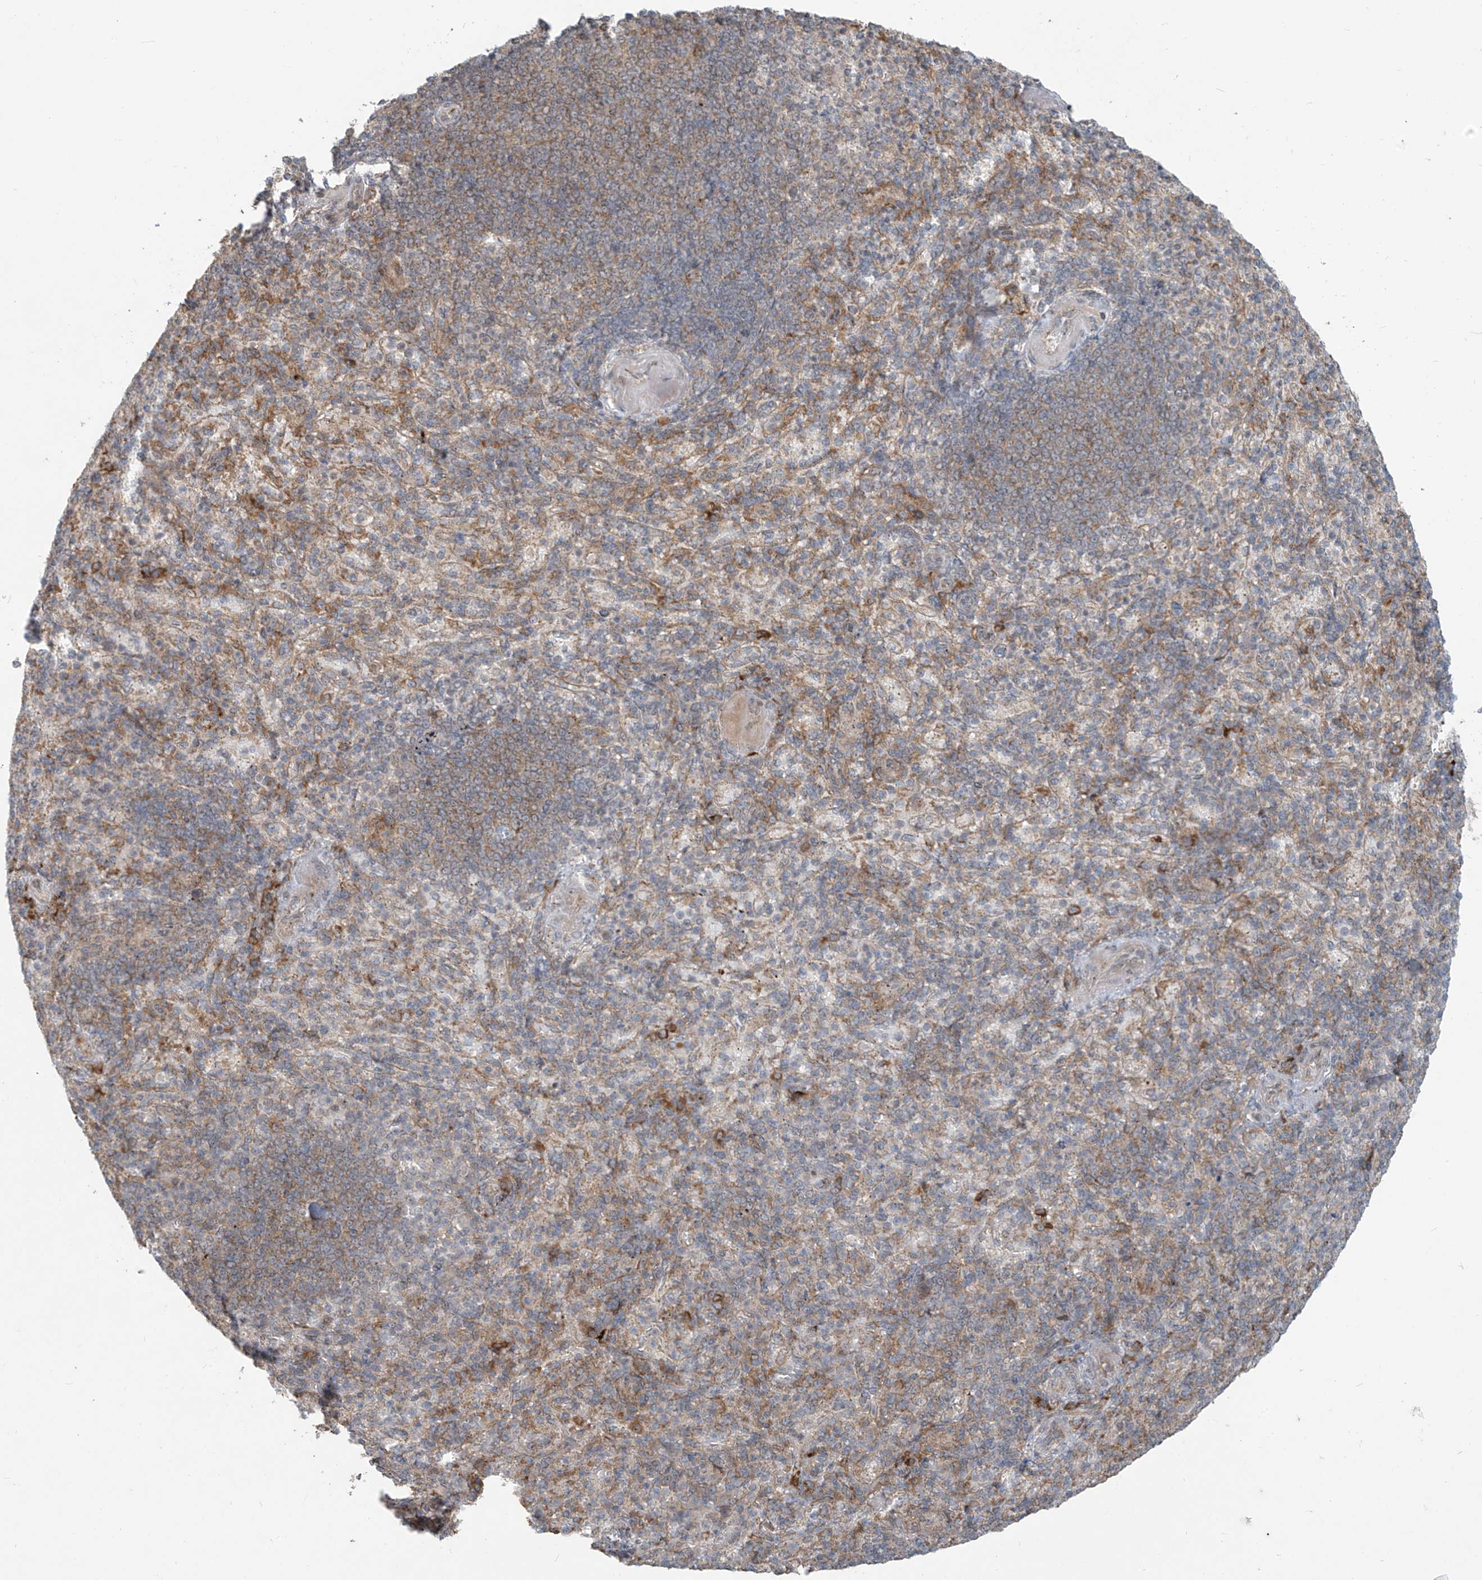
{"staining": {"intensity": "moderate", "quantity": "<25%", "location": "cytoplasmic/membranous"}, "tissue": "spleen", "cell_type": "Cells in red pulp", "image_type": "normal", "snomed": [{"axis": "morphology", "description": "Normal tissue, NOS"}, {"axis": "topography", "description": "Spleen"}], "caption": "Cells in red pulp reveal low levels of moderate cytoplasmic/membranous expression in about <25% of cells in normal human spleen.", "gene": "KATNIP", "patient": {"sex": "female", "age": 74}}